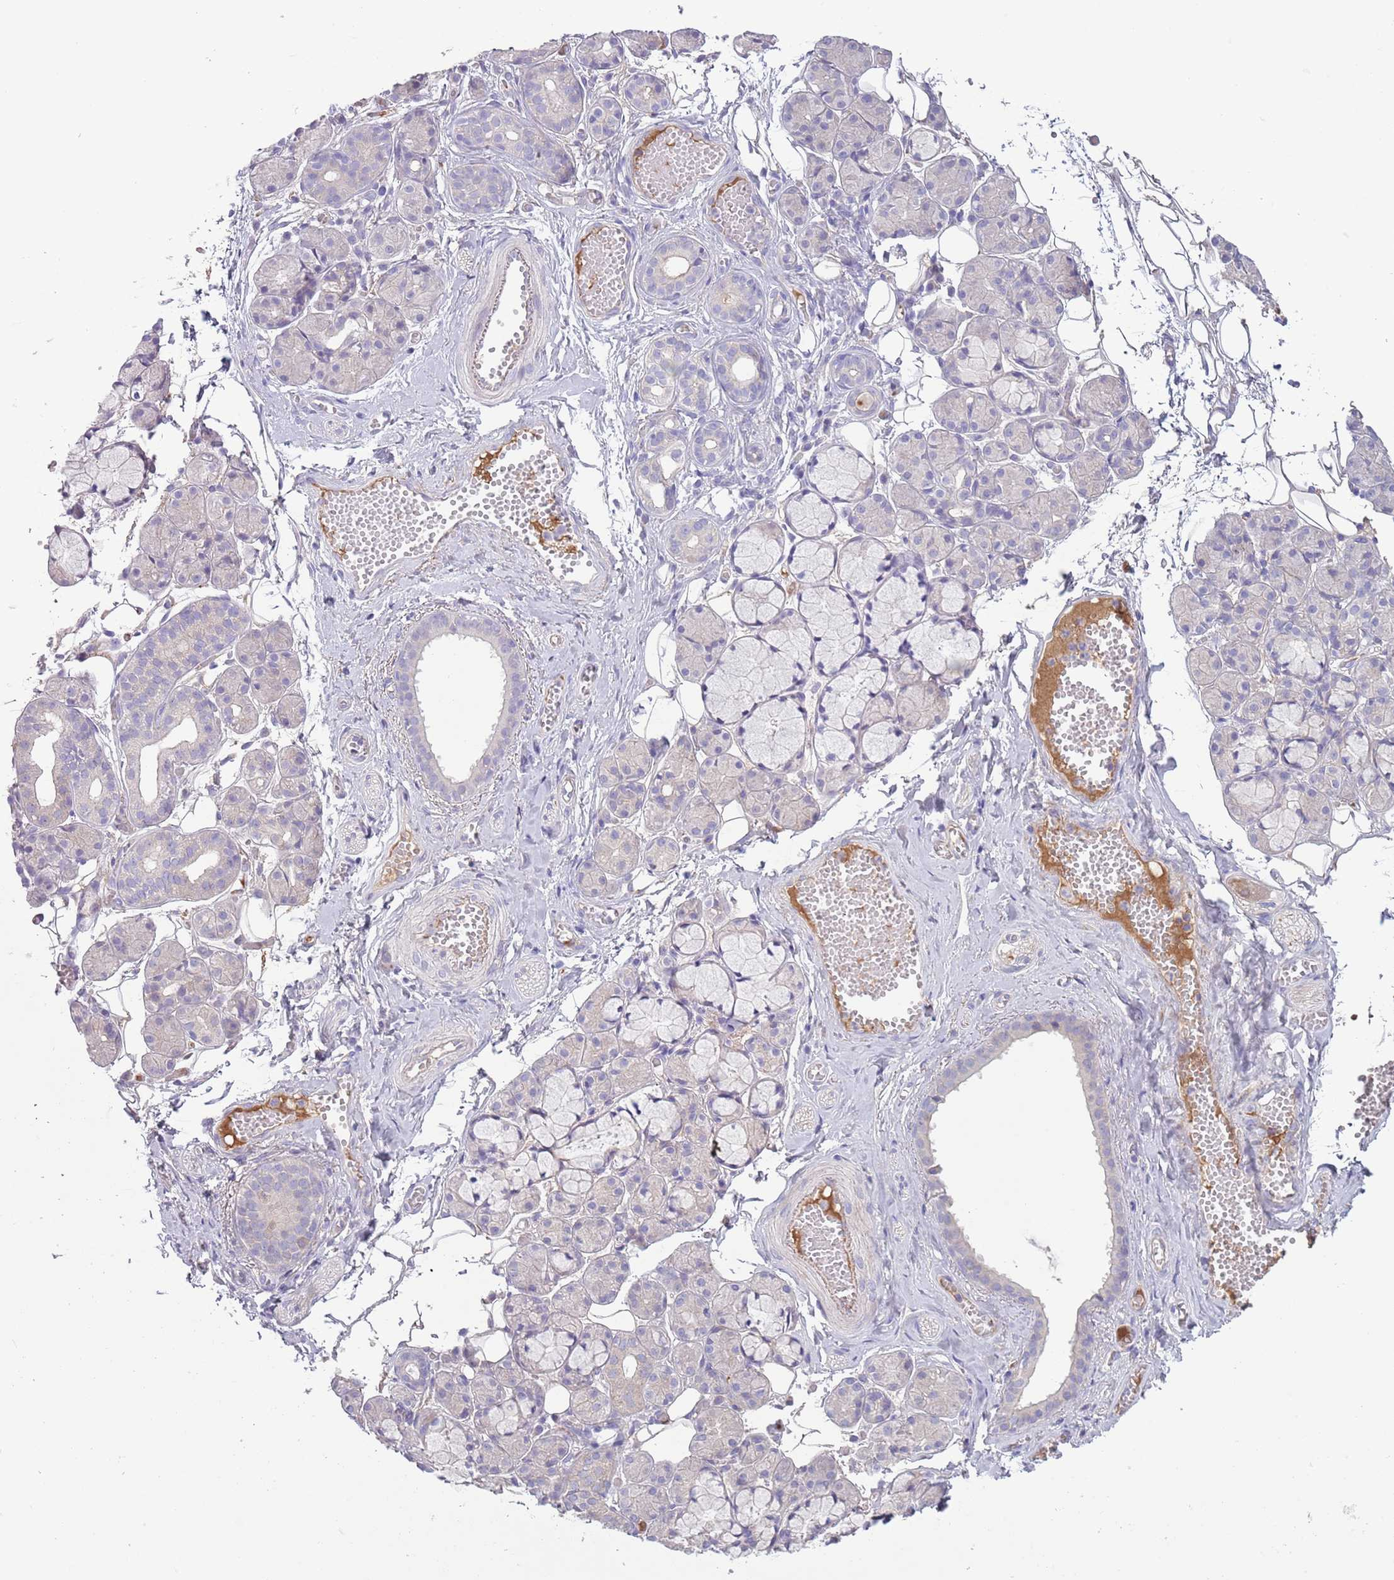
{"staining": {"intensity": "negative", "quantity": "none", "location": "none"}, "tissue": "salivary gland", "cell_type": "Glandular cells", "image_type": "normal", "snomed": [{"axis": "morphology", "description": "Normal tissue, NOS"}, {"axis": "topography", "description": "Salivary gland"}], "caption": "Immunohistochemistry image of benign human salivary gland stained for a protein (brown), which exhibits no staining in glandular cells. The staining was performed using DAB (3,3'-diaminobenzidine) to visualize the protein expression in brown, while the nuclei were stained in blue with hematoxylin (Magnification: 20x).", "gene": "CFH", "patient": {"sex": "male", "age": 63}}